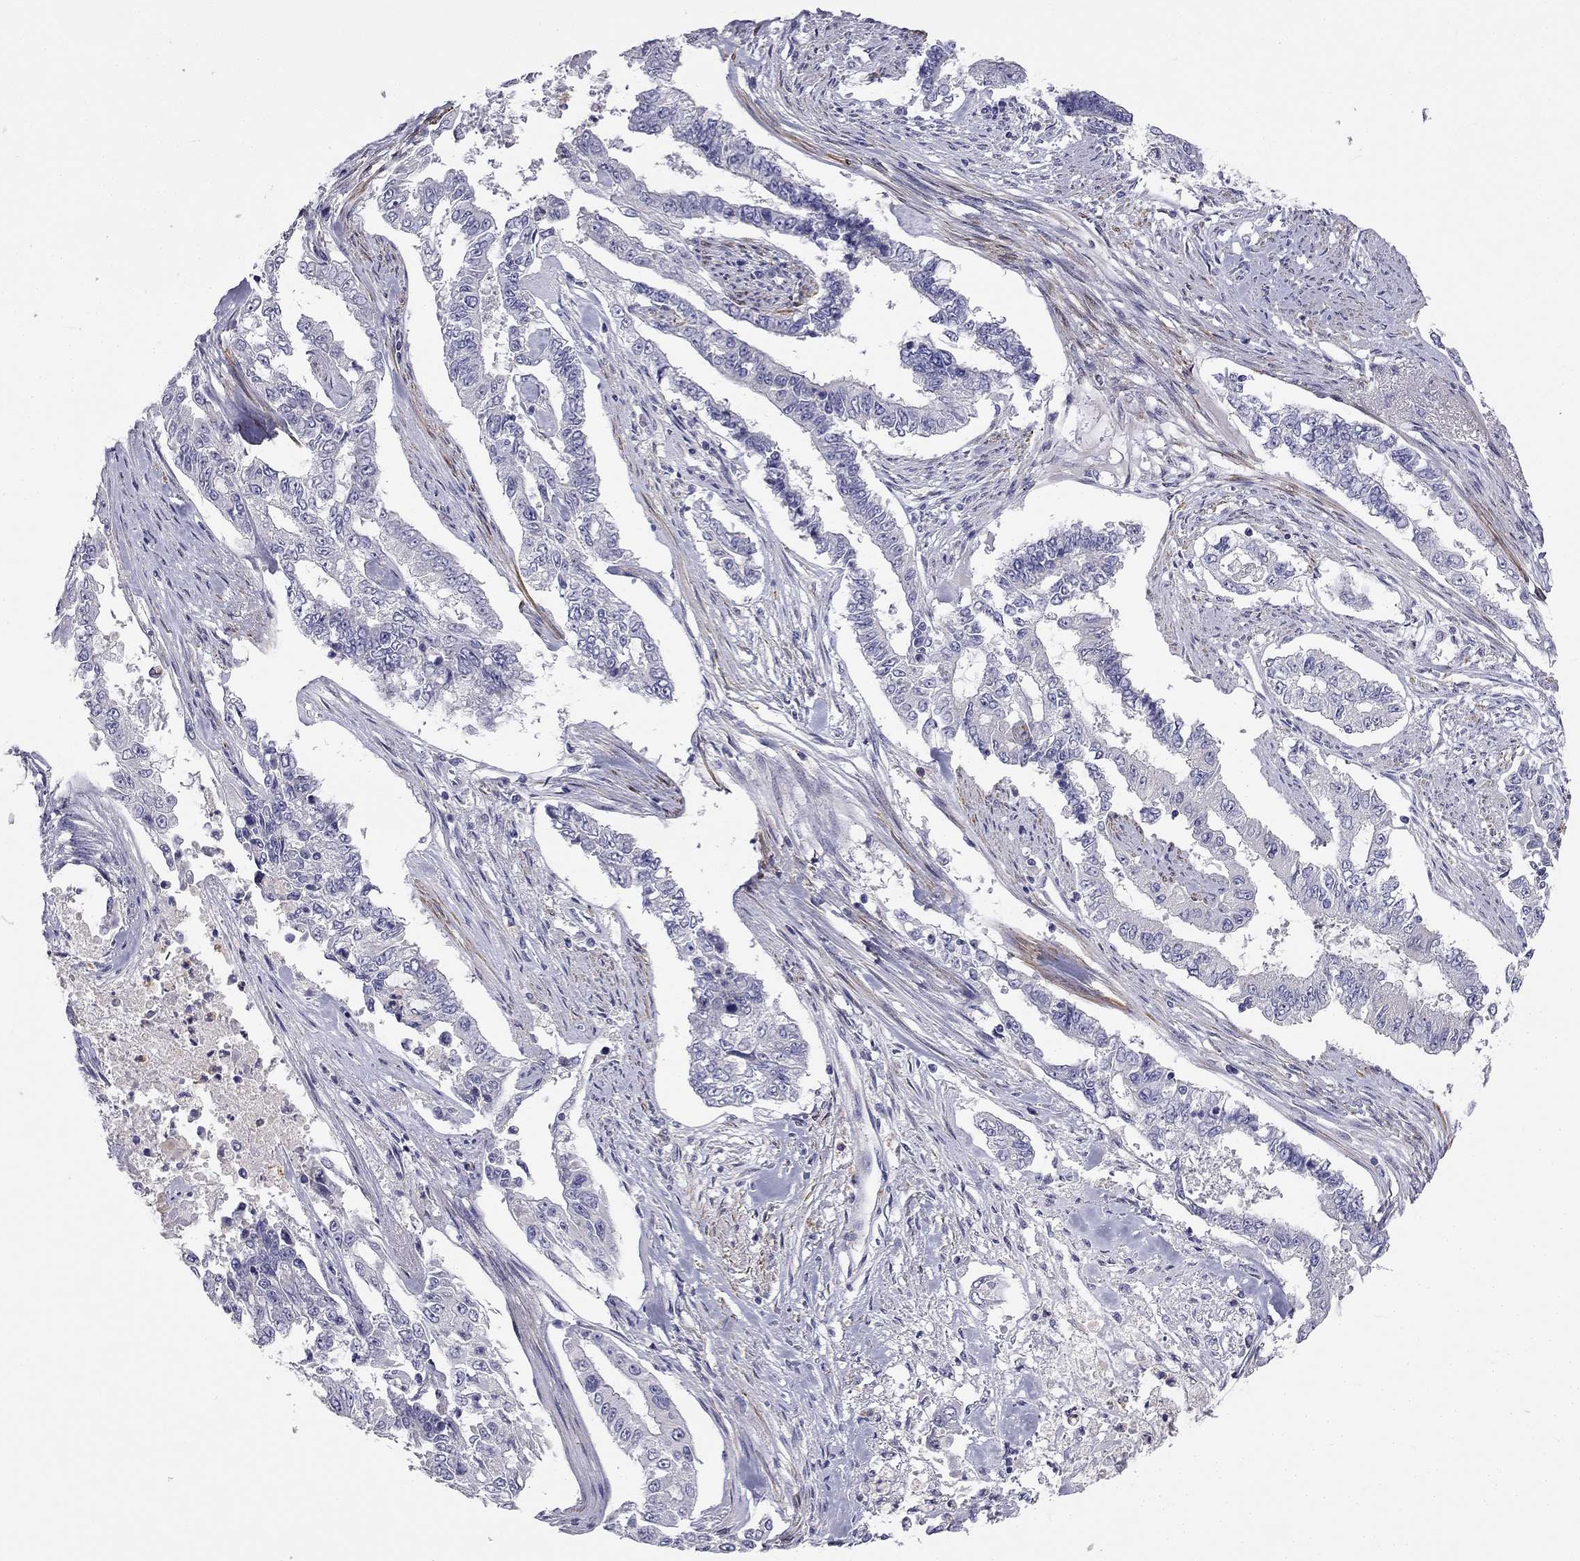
{"staining": {"intensity": "negative", "quantity": "none", "location": "none"}, "tissue": "endometrial cancer", "cell_type": "Tumor cells", "image_type": "cancer", "snomed": [{"axis": "morphology", "description": "Adenocarcinoma, NOS"}, {"axis": "topography", "description": "Uterus"}], "caption": "An image of human endometrial cancer is negative for staining in tumor cells.", "gene": "C16orf89", "patient": {"sex": "female", "age": 59}}